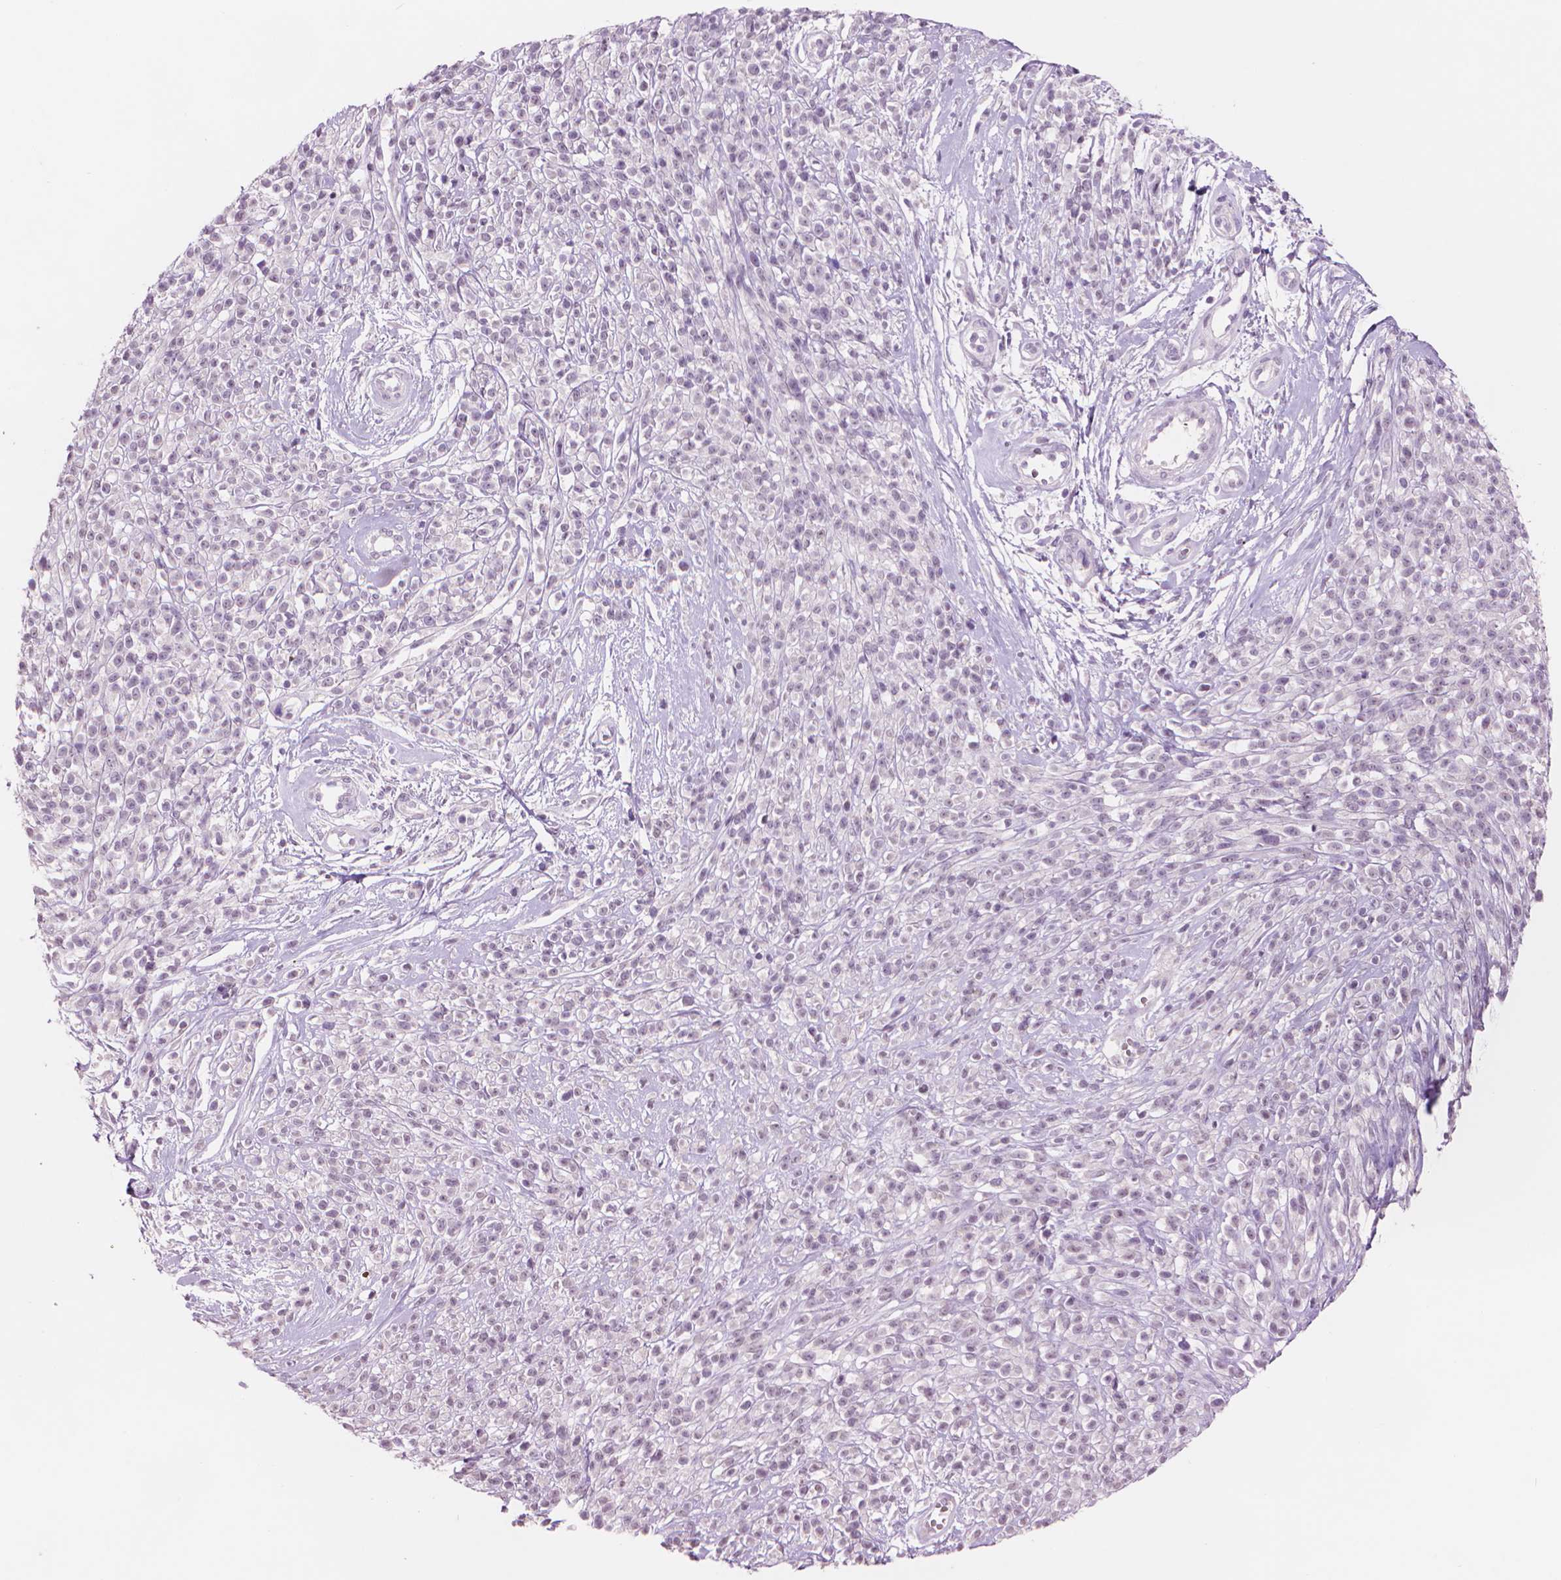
{"staining": {"intensity": "negative", "quantity": "none", "location": "none"}, "tissue": "melanoma", "cell_type": "Tumor cells", "image_type": "cancer", "snomed": [{"axis": "morphology", "description": "Malignant melanoma, NOS"}, {"axis": "topography", "description": "Skin"}, {"axis": "topography", "description": "Skin of trunk"}], "caption": "This is an IHC histopathology image of human malignant melanoma. There is no staining in tumor cells.", "gene": "ENO2", "patient": {"sex": "male", "age": 74}}